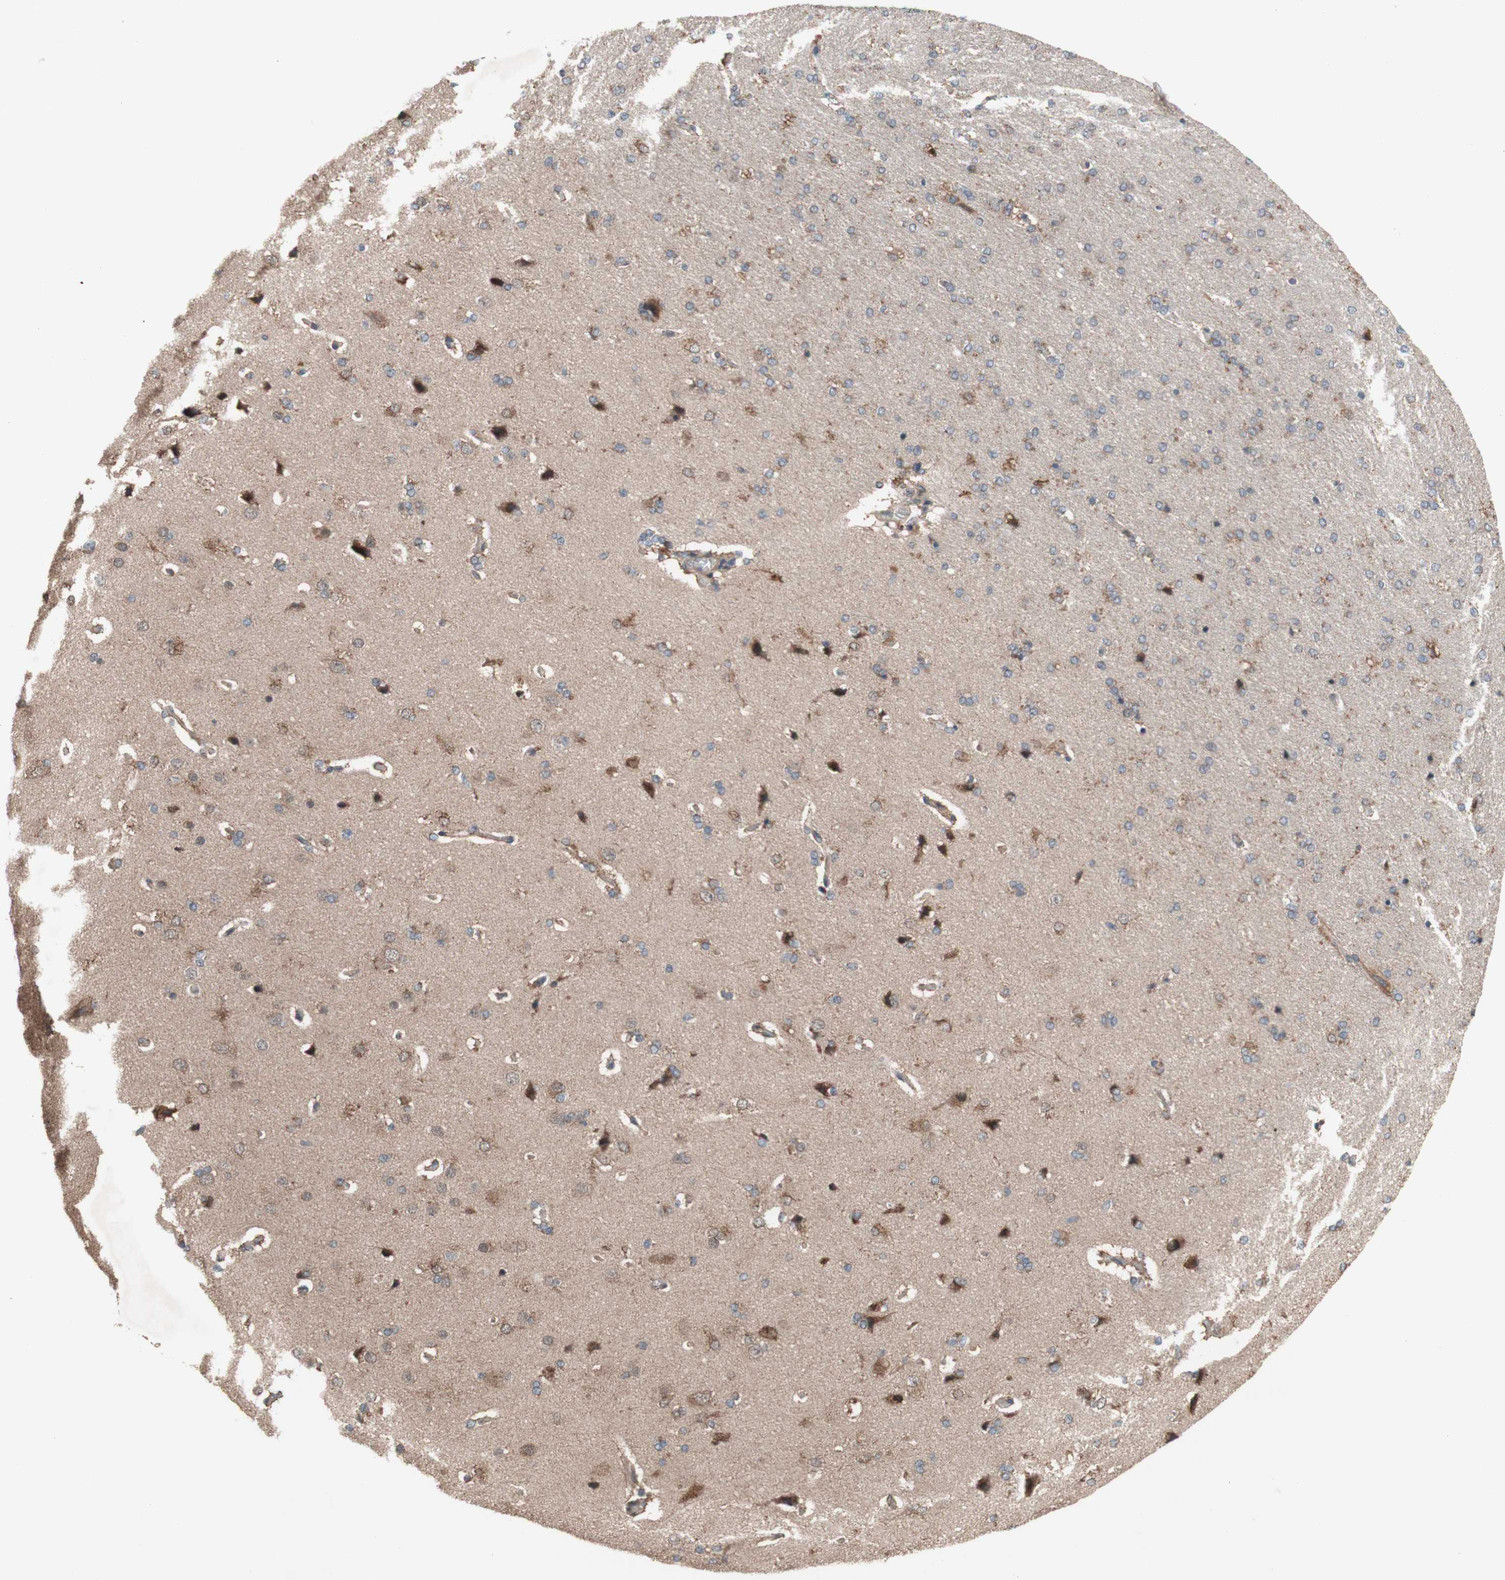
{"staining": {"intensity": "weak", "quantity": ">75%", "location": "cytoplasmic/membranous"}, "tissue": "cerebral cortex", "cell_type": "Endothelial cells", "image_type": "normal", "snomed": [{"axis": "morphology", "description": "Normal tissue, NOS"}, {"axis": "topography", "description": "Cerebral cortex"}], "caption": "This image displays unremarkable cerebral cortex stained with immunohistochemistry to label a protein in brown. The cytoplasmic/membranous of endothelial cells show weak positivity for the protein. Nuclei are counter-stained blue.", "gene": "DDOST", "patient": {"sex": "male", "age": 62}}